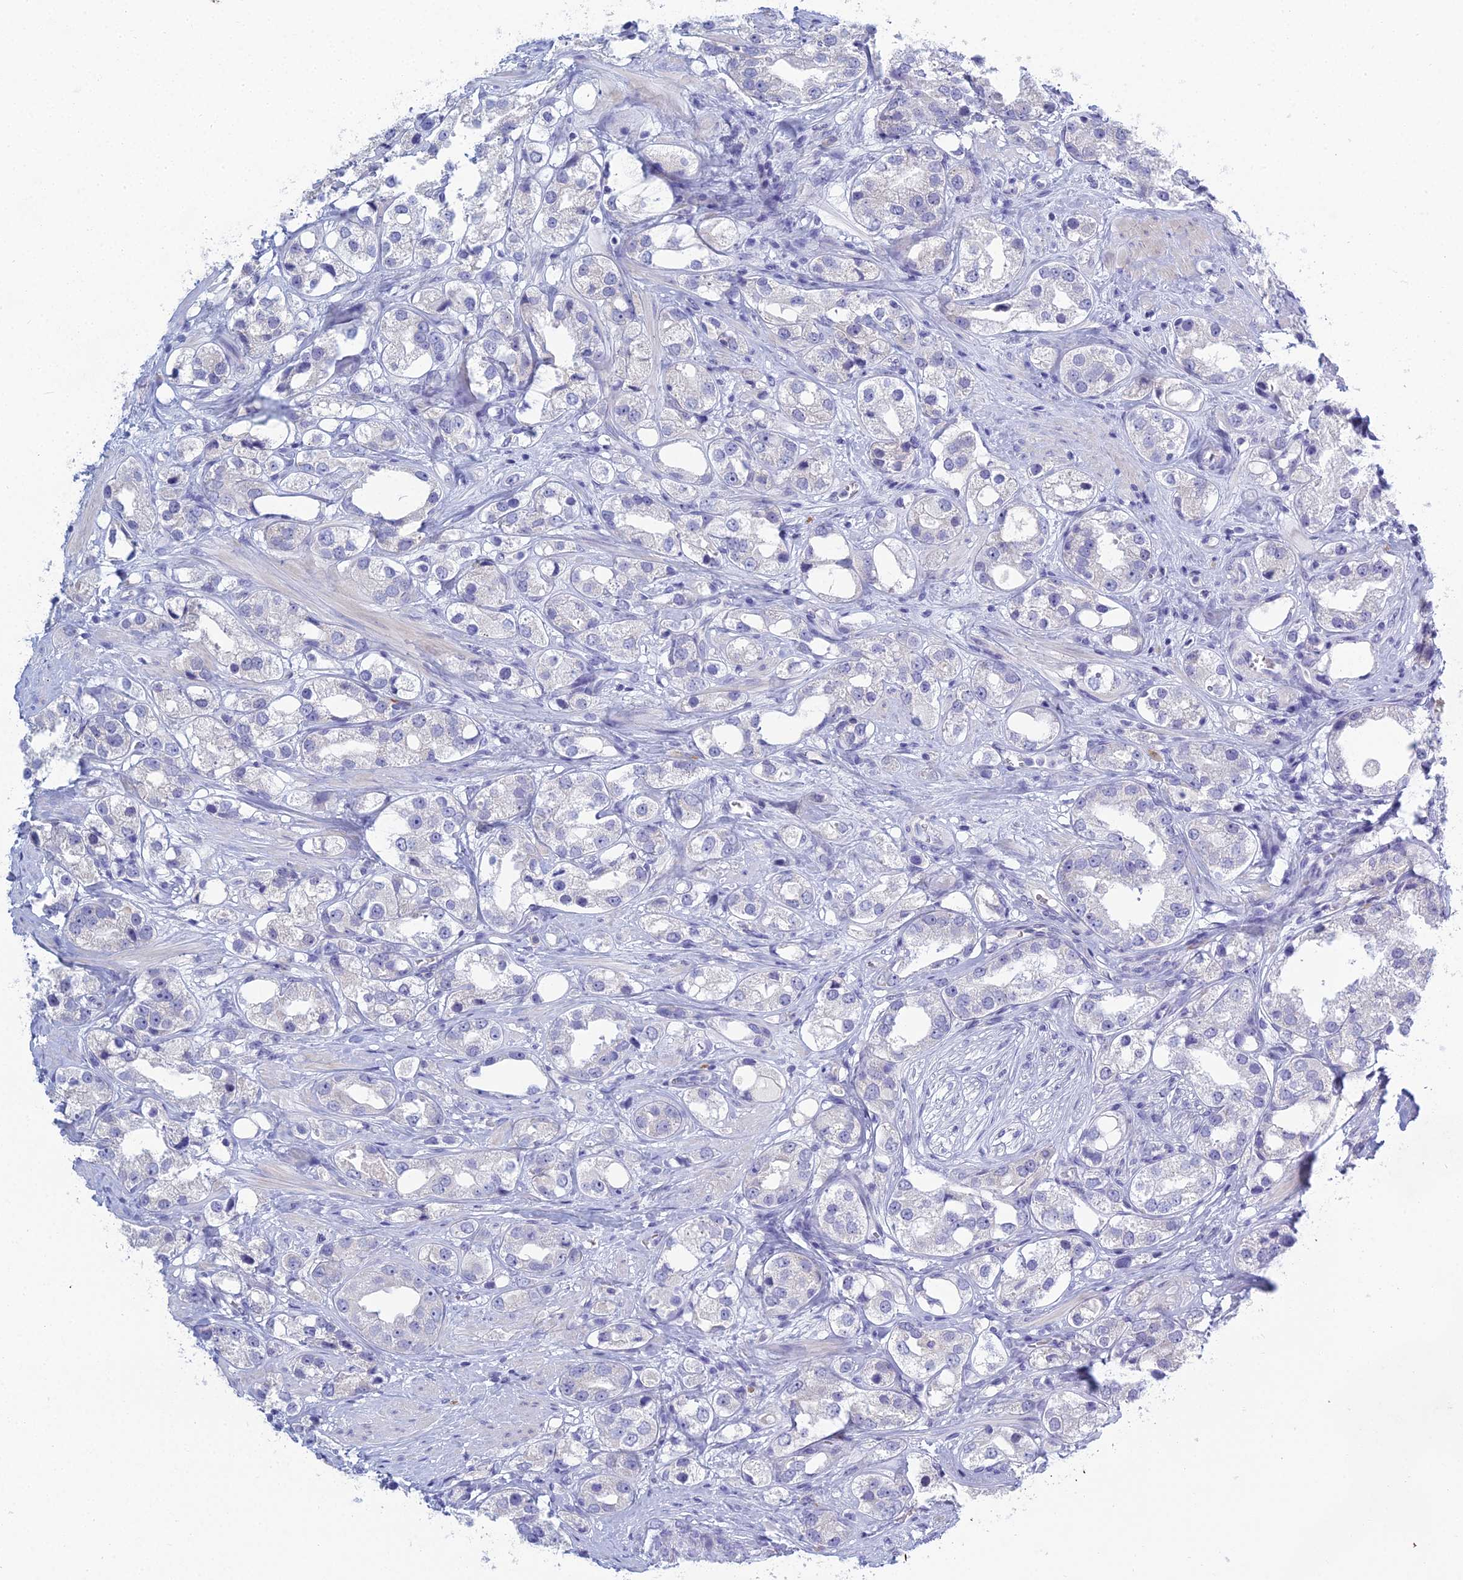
{"staining": {"intensity": "negative", "quantity": "none", "location": "none"}, "tissue": "prostate cancer", "cell_type": "Tumor cells", "image_type": "cancer", "snomed": [{"axis": "morphology", "description": "Adenocarcinoma, NOS"}, {"axis": "topography", "description": "Prostate"}], "caption": "A high-resolution photomicrograph shows immunohistochemistry (IHC) staining of prostate adenocarcinoma, which shows no significant expression in tumor cells. The staining was performed using DAB (3,3'-diaminobenzidine) to visualize the protein expression in brown, while the nuclei were stained in blue with hematoxylin (Magnification: 20x).", "gene": "MUC13", "patient": {"sex": "male", "age": 79}}